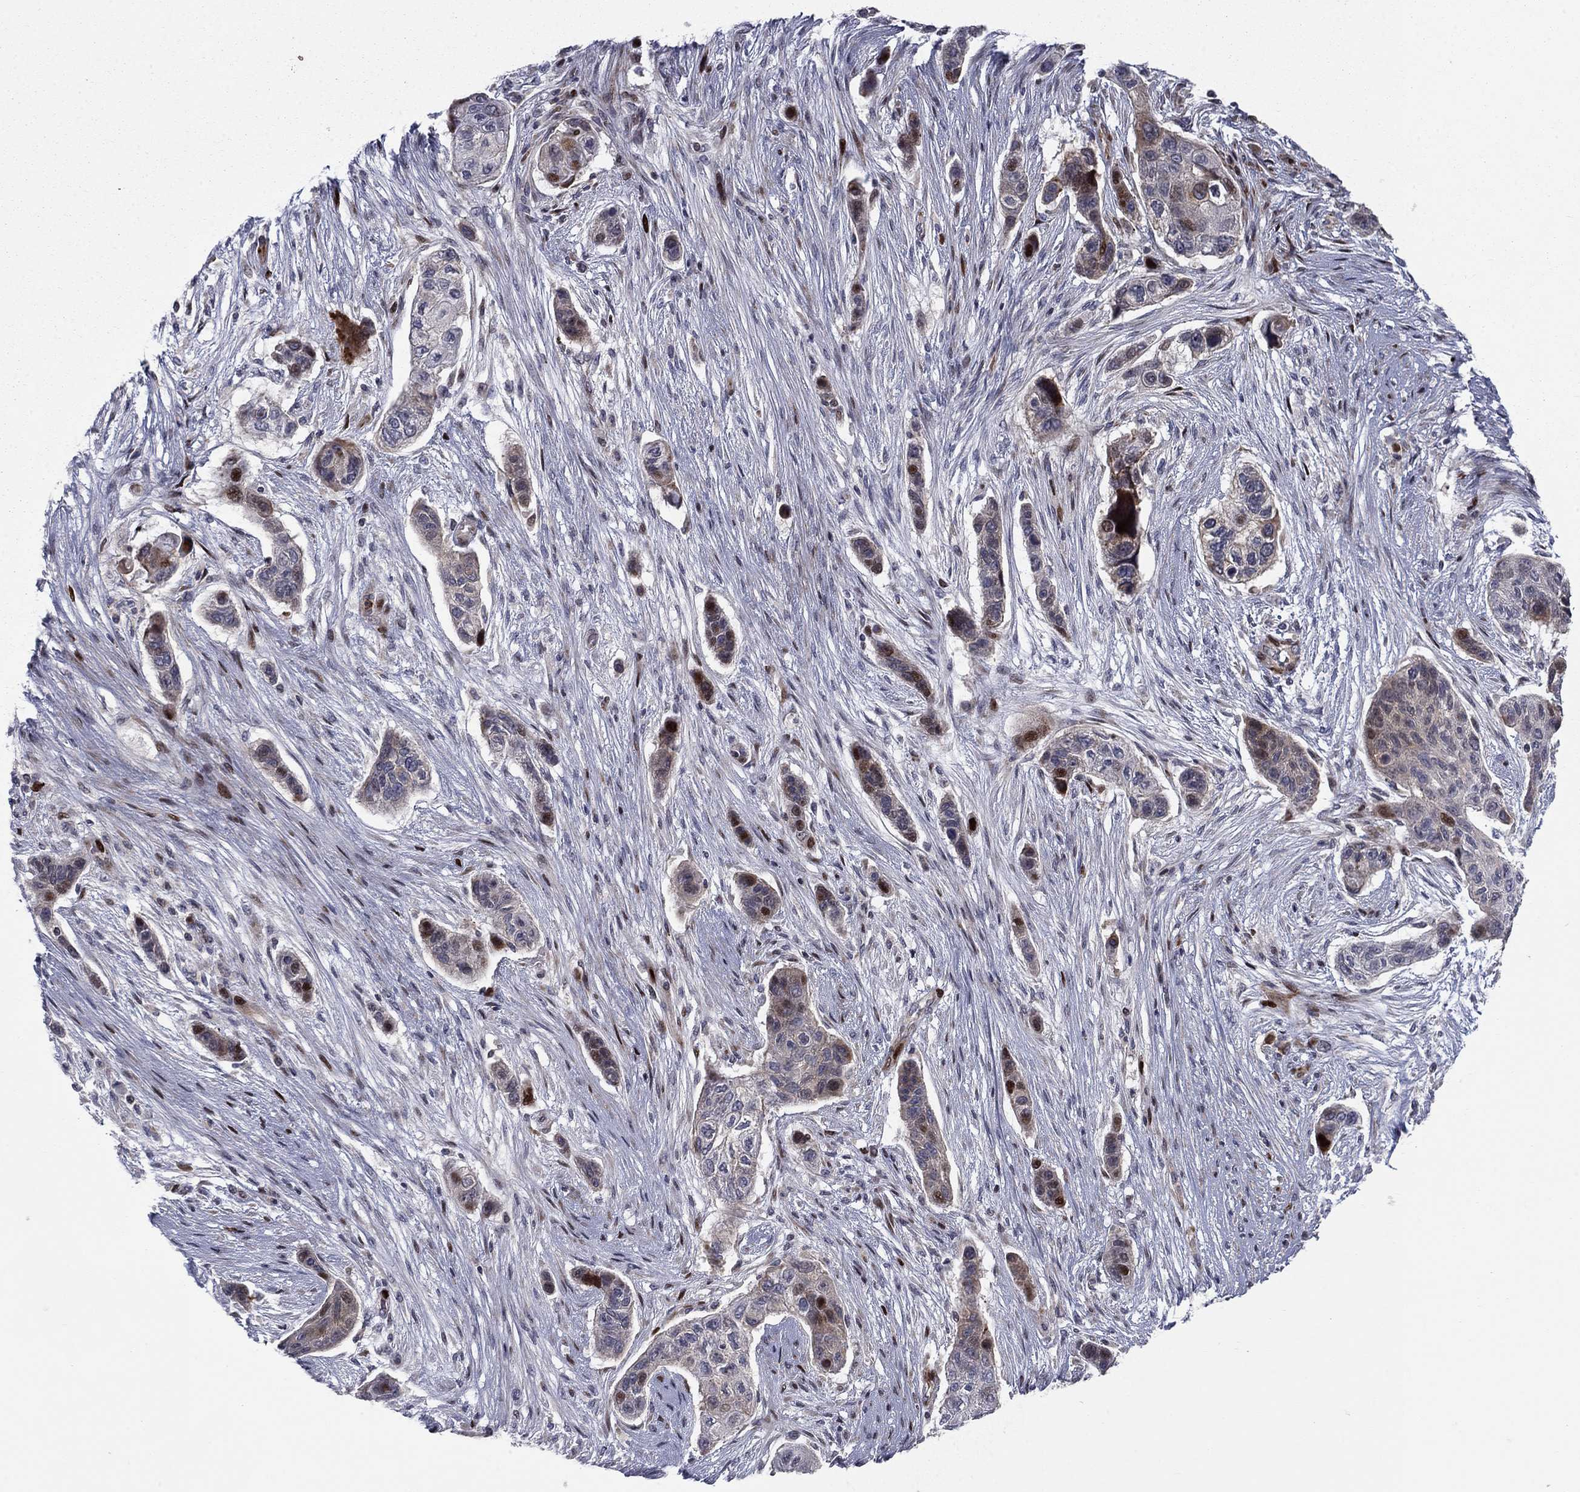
{"staining": {"intensity": "strong", "quantity": "<25%", "location": "nuclear"}, "tissue": "lung cancer", "cell_type": "Tumor cells", "image_type": "cancer", "snomed": [{"axis": "morphology", "description": "Squamous cell carcinoma, NOS"}, {"axis": "topography", "description": "Lung"}], "caption": "High-magnification brightfield microscopy of lung cancer stained with DAB (brown) and counterstained with hematoxylin (blue). tumor cells exhibit strong nuclear positivity is appreciated in approximately<25% of cells.", "gene": "MIOS", "patient": {"sex": "male", "age": 69}}